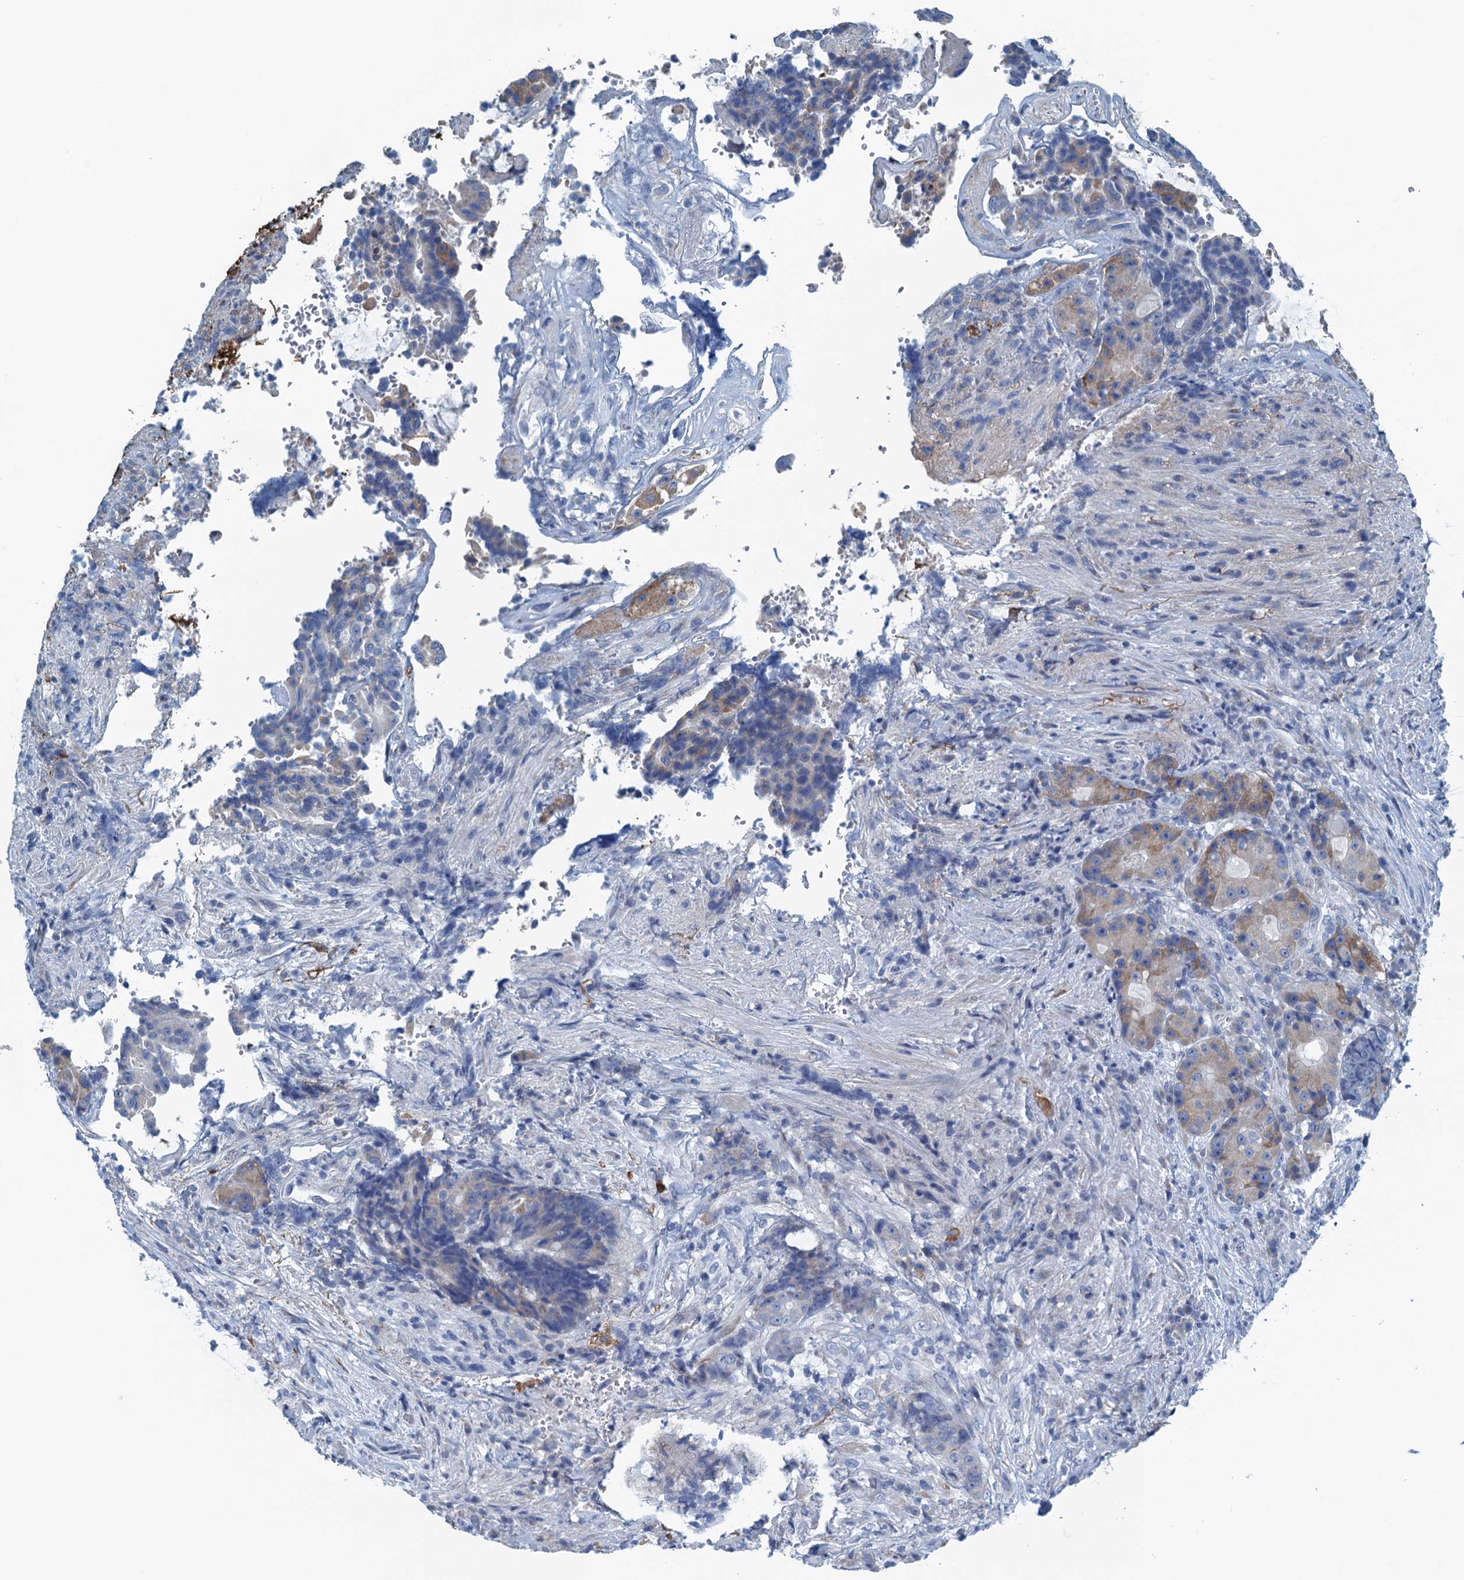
{"staining": {"intensity": "weak", "quantity": "<25%", "location": "cytoplasmic/membranous"}, "tissue": "colorectal cancer", "cell_type": "Tumor cells", "image_type": "cancer", "snomed": [{"axis": "morphology", "description": "Adenocarcinoma, NOS"}, {"axis": "topography", "description": "Rectum"}], "caption": "The histopathology image displays no significant expression in tumor cells of colorectal cancer.", "gene": "C10orf88", "patient": {"sex": "male", "age": 69}}